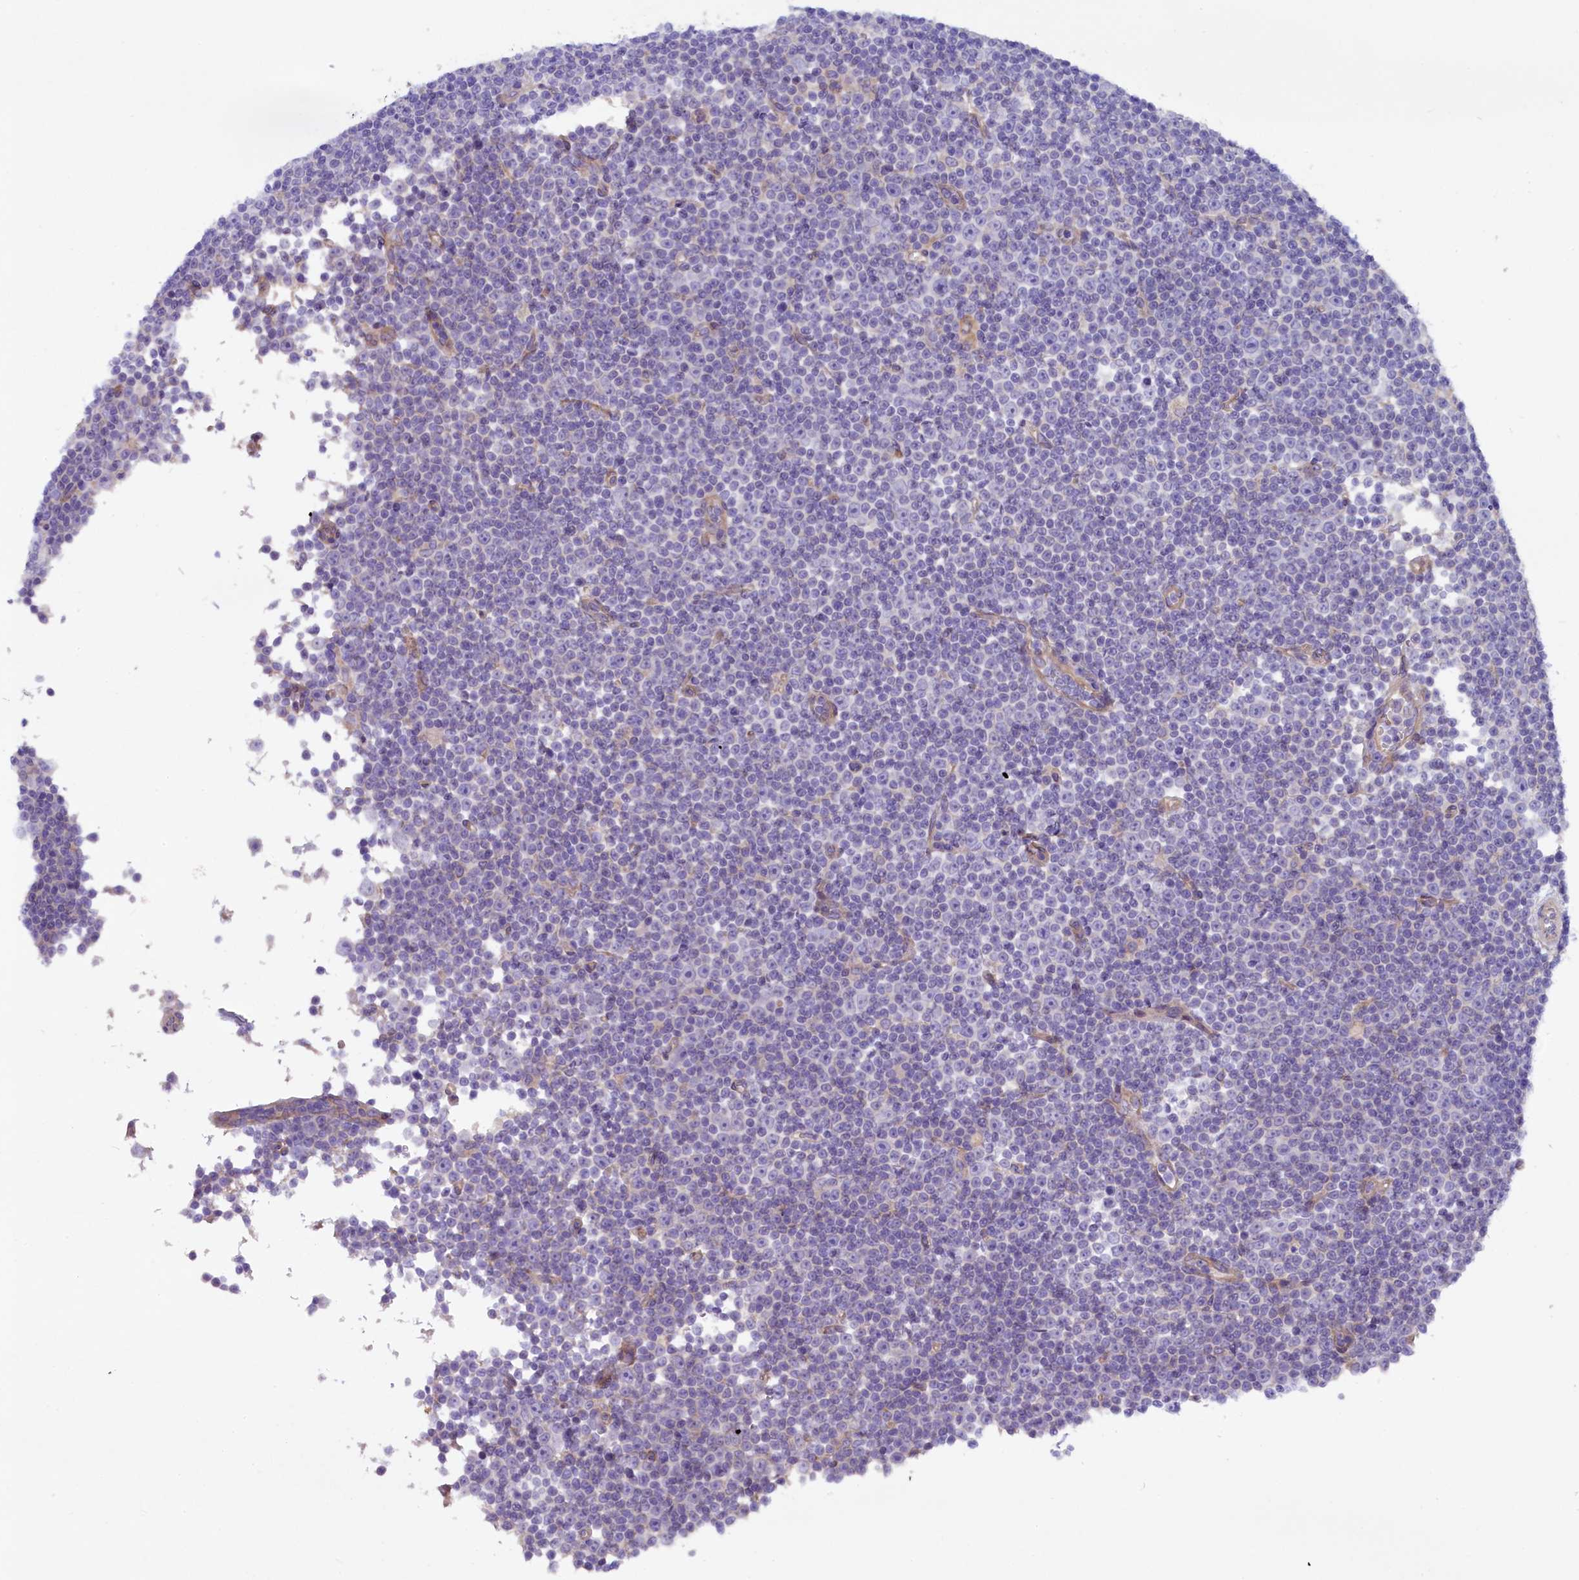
{"staining": {"intensity": "negative", "quantity": "none", "location": "none"}, "tissue": "lymphoma", "cell_type": "Tumor cells", "image_type": "cancer", "snomed": [{"axis": "morphology", "description": "Malignant lymphoma, non-Hodgkin's type, Low grade"}, {"axis": "topography", "description": "Lymph node"}], "caption": "An image of low-grade malignant lymphoma, non-Hodgkin's type stained for a protein exhibits no brown staining in tumor cells.", "gene": "GPR108", "patient": {"sex": "female", "age": 67}}